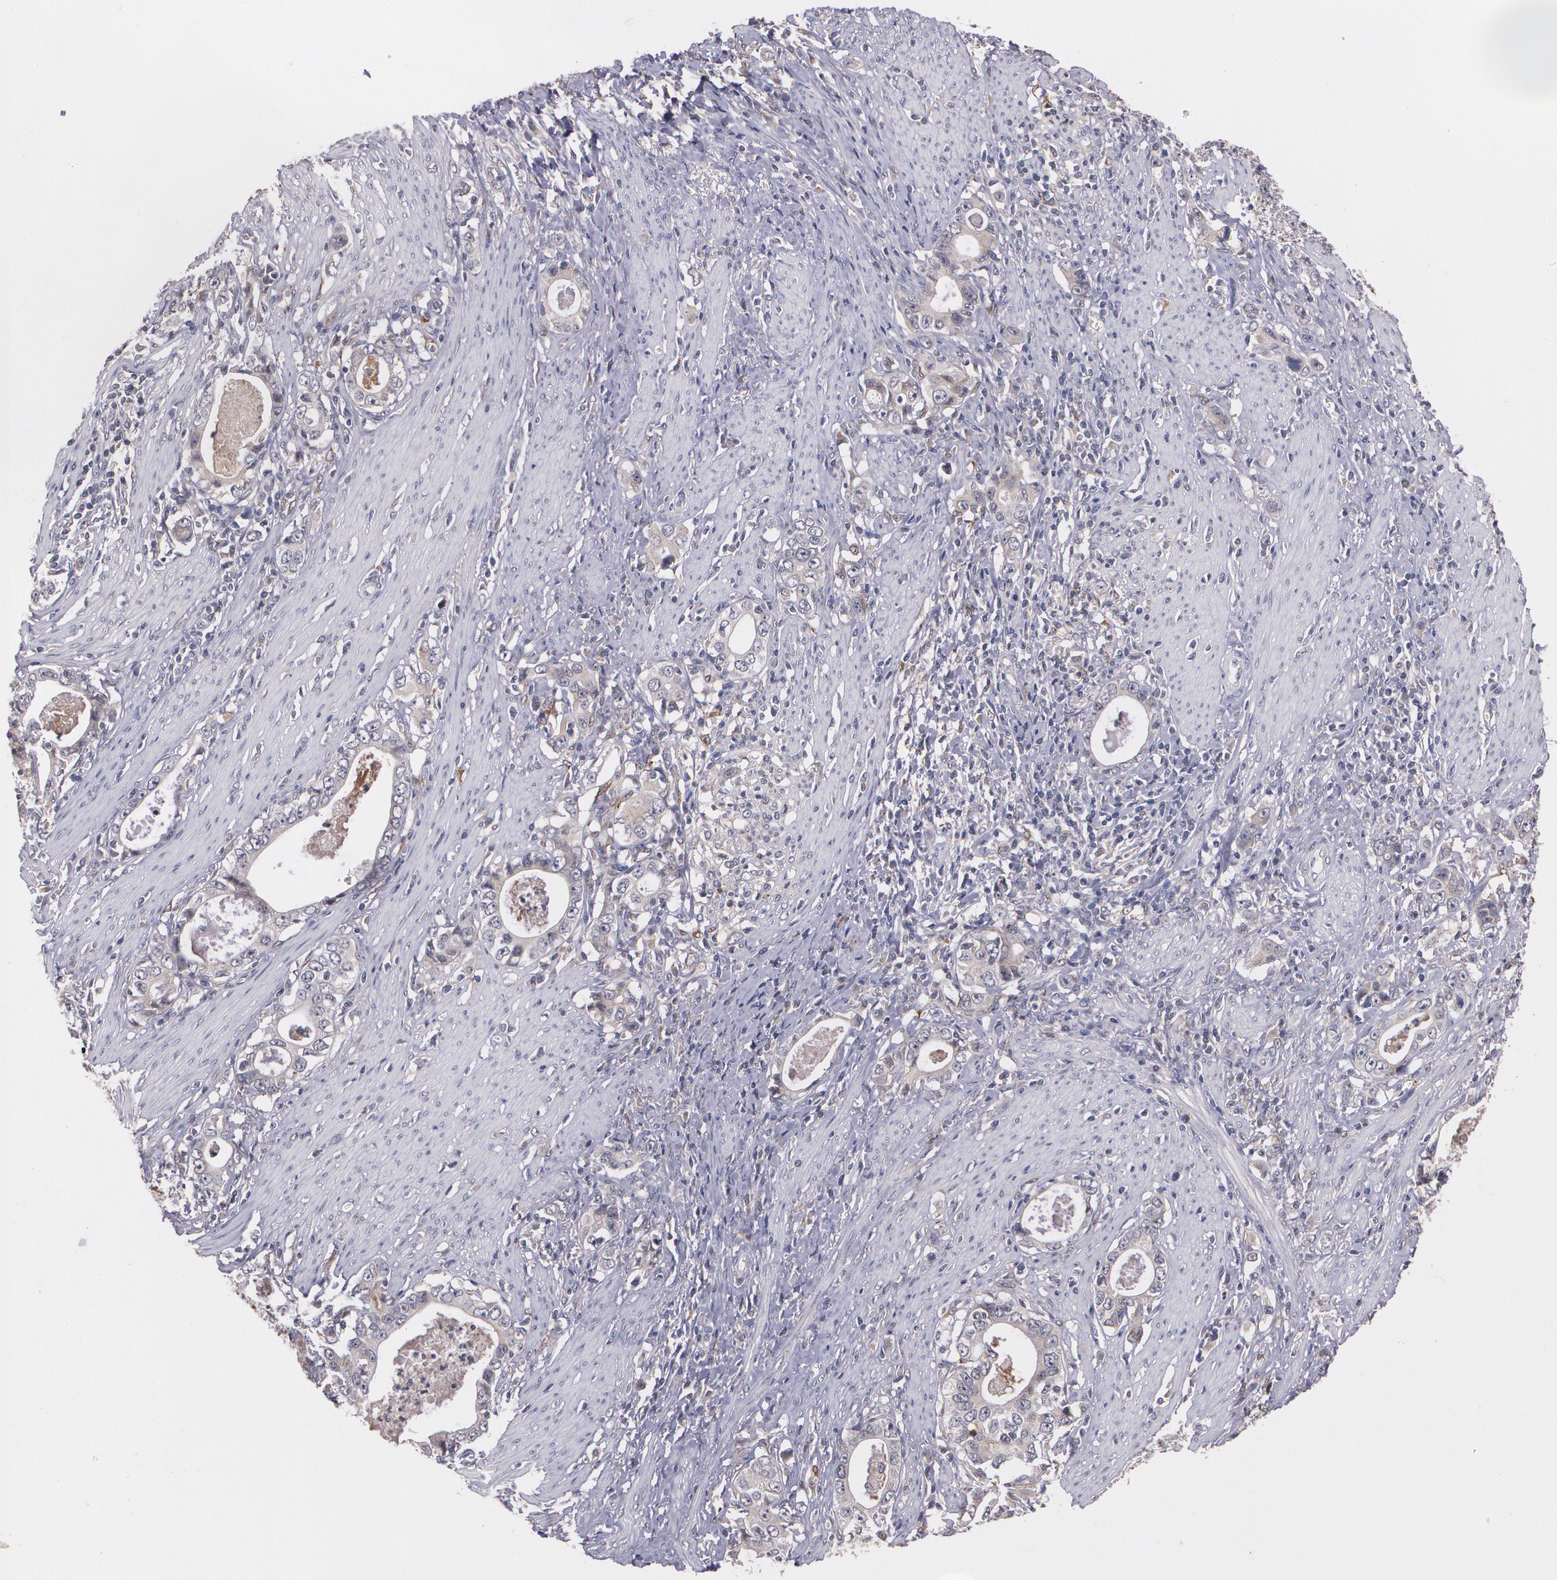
{"staining": {"intensity": "weak", "quantity": "<25%", "location": "cytoplasmic/membranous"}, "tissue": "stomach cancer", "cell_type": "Tumor cells", "image_type": "cancer", "snomed": [{"axis": "morphology", "description": "Adenocarcinoma, NOS"}, {"axis": "topography", "description": "Stomach, lower"}], "caption": "Immunohistochemistry (IHC) of stomach cancer (adenocarcinoma) exhibits no positivity in tumor cells.", "gene": "IFNGR2", "patient": {"sex": "female", "age": 72}}